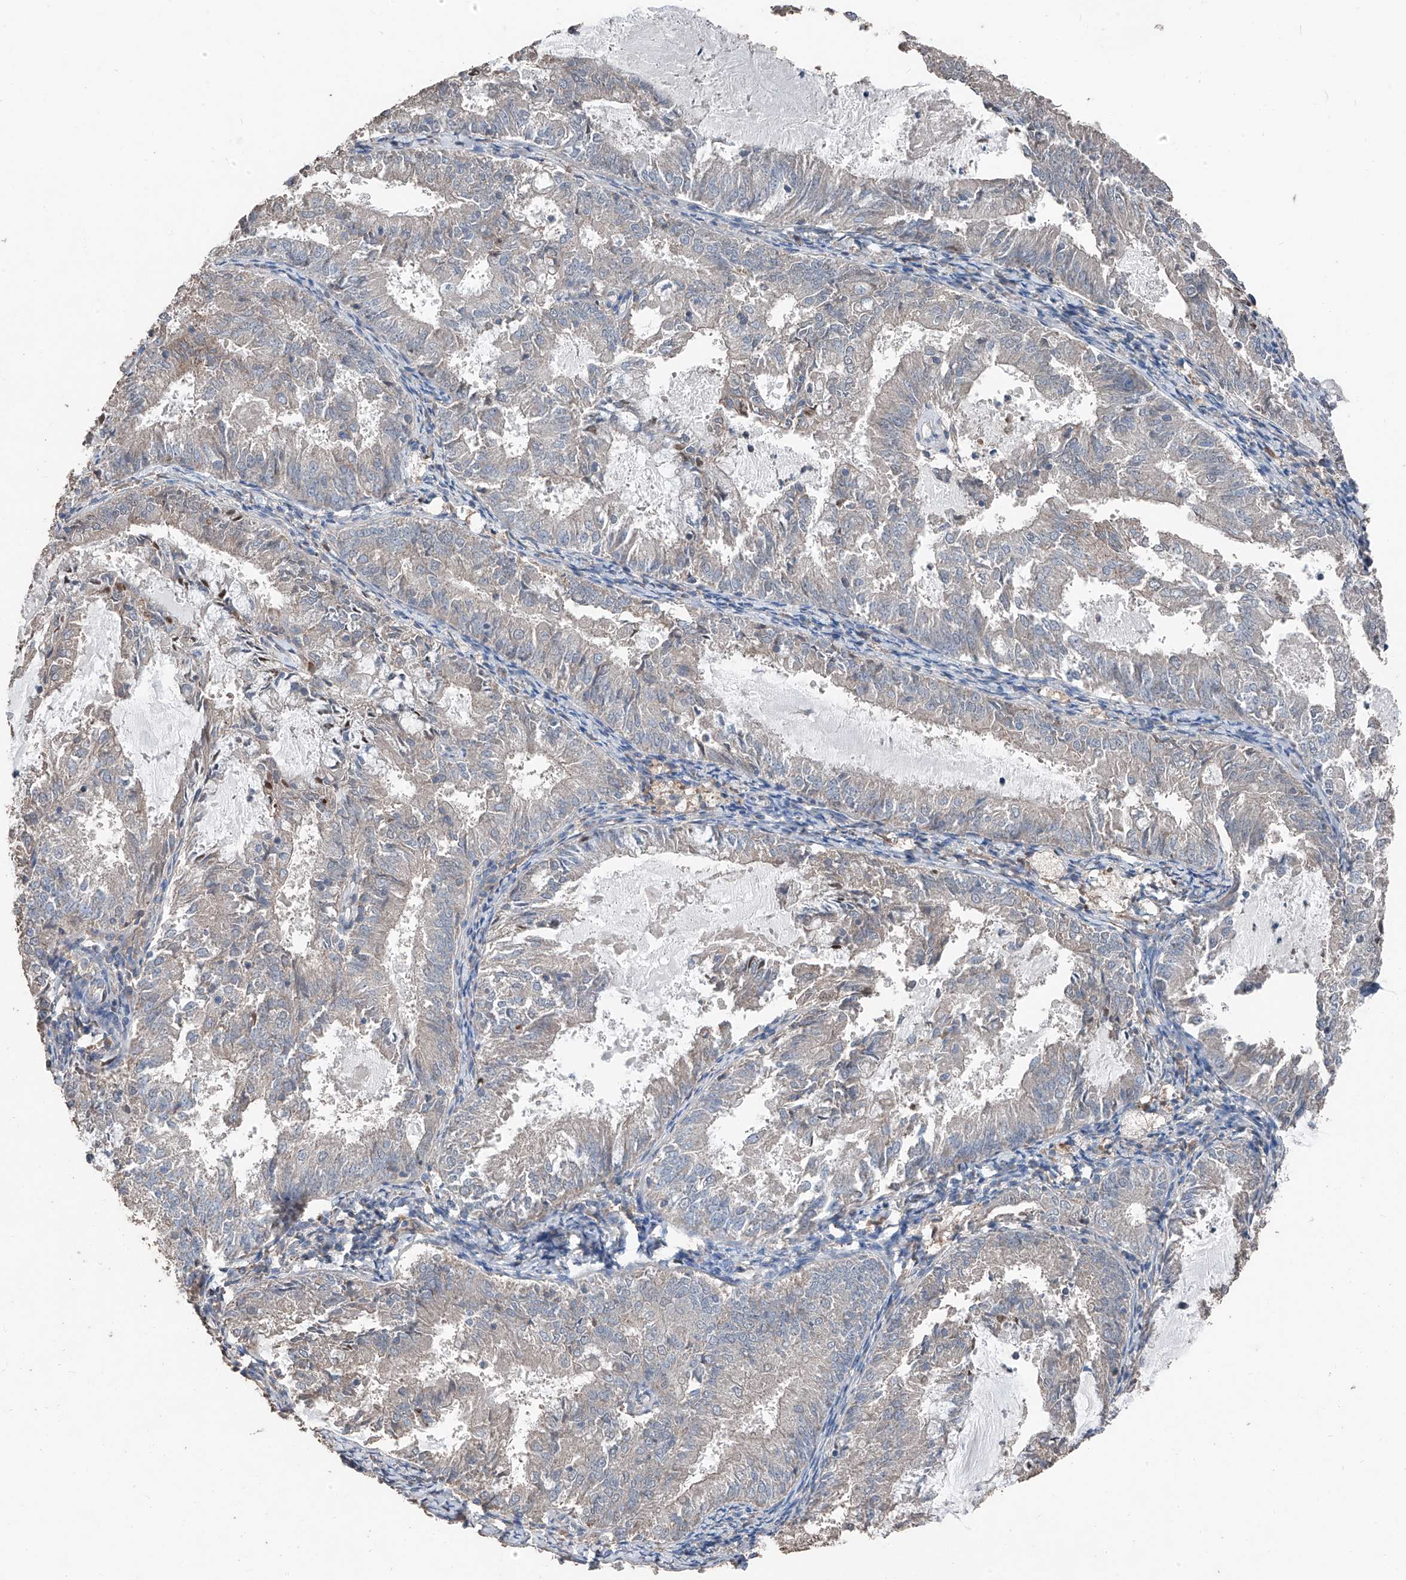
{"staining": {"intensity": "negative", "quantity": "none", "location": "none"}, "tissue": "endometrial cancer", "cell_type": "Tumor cells", "image_type": "cancer", "snomed": [{"axis": "morphology", "description": "Adenocarcinoma, NOS"}, {"axis": "topography", "description": "Endometrium"}], "caption": "Tumor cells show no significant protein expression in adenocarcinoma (endometrial). (DAB immunohistochemistry with hematoxylin counter stain).", "gene": "MAMLD1", "patient": {"sex": "female", "age": 57}}